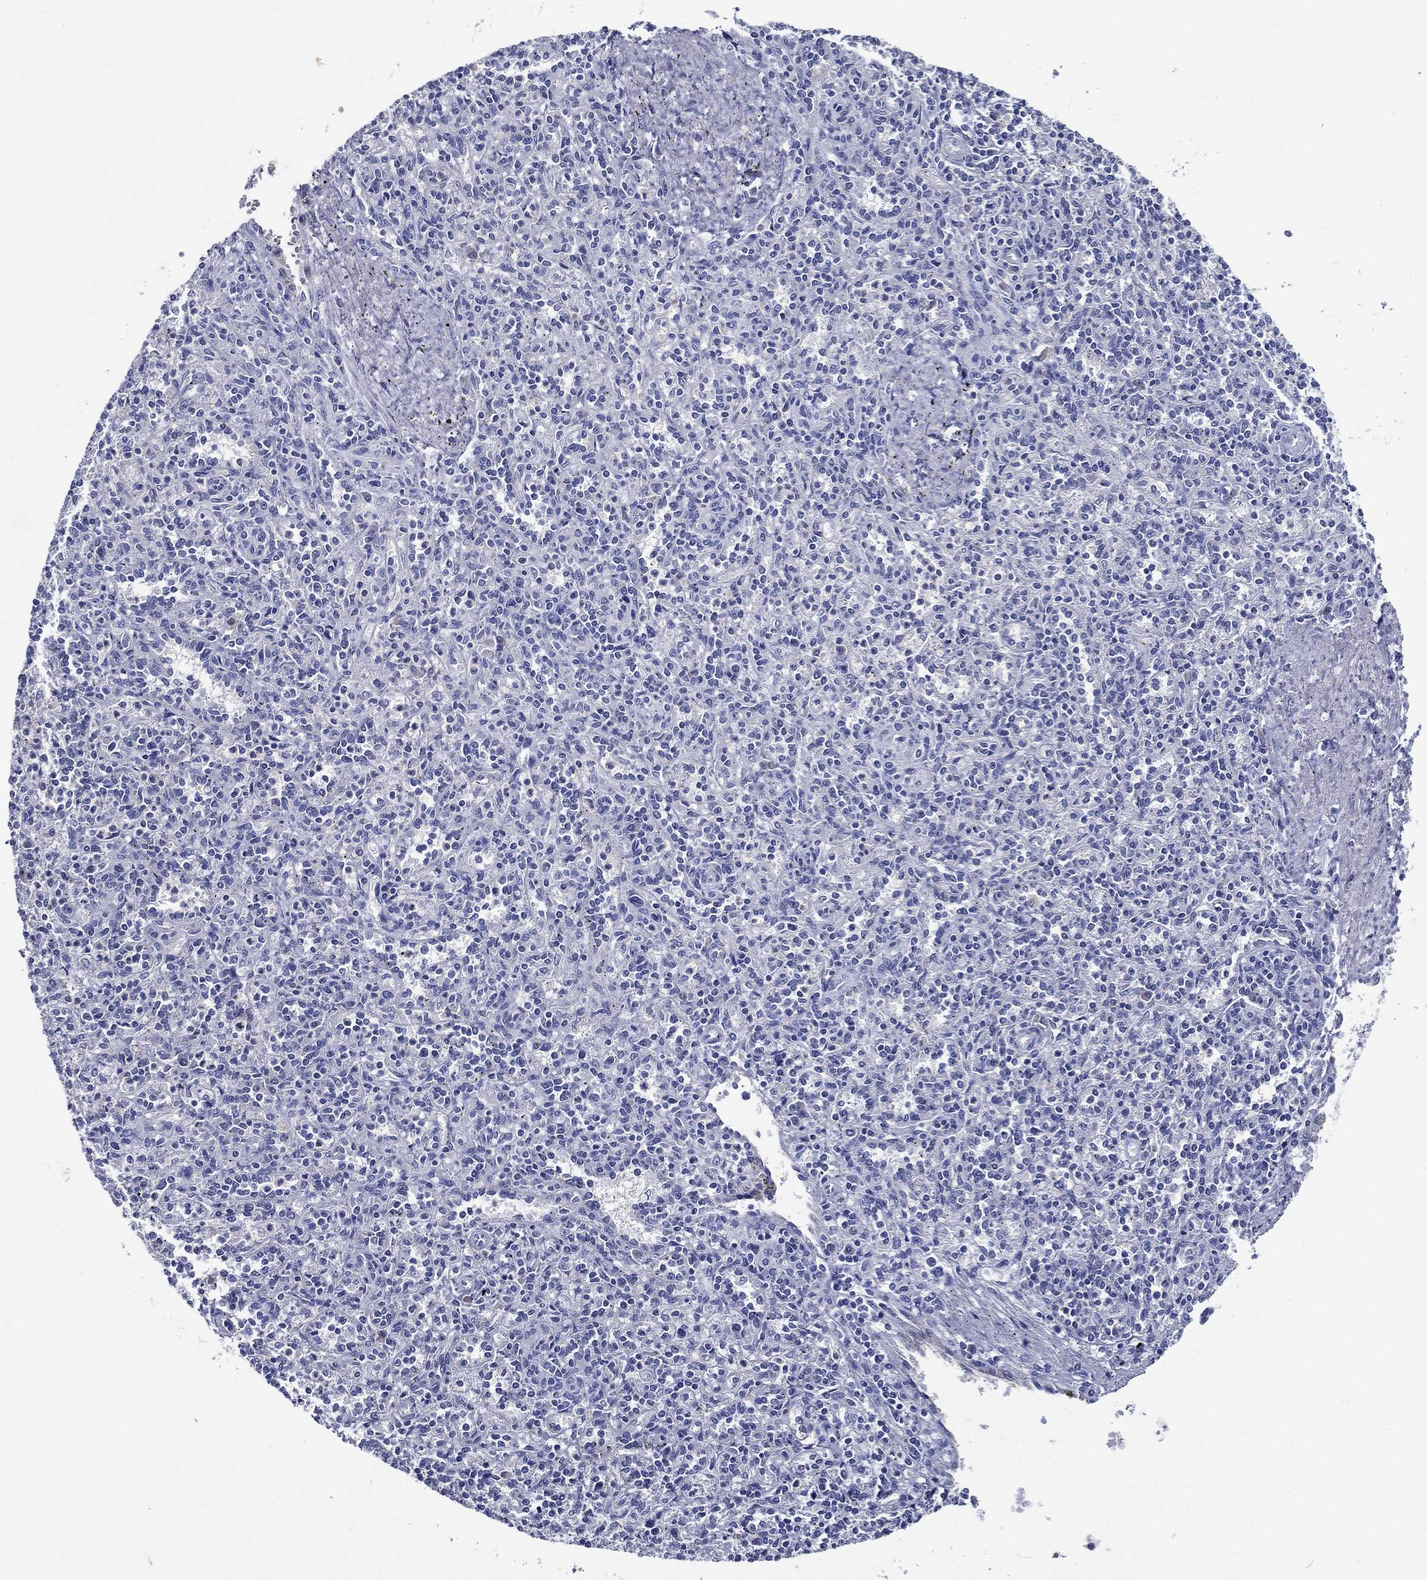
{"staining": {"intensity": "negative", "quantity": "none", "location": "none"}, "tissue": "spleen", "cell_type": "Cells in red pulp", "image_type": "normal", "snomed": [{"axis": "morphology", "description": "Normal tissue, NOS"}, {"axis": "topography", "description": "Spleen"}], "caption": "The image shows no staining of cells in red pulp in unremarkable spleen.", "gene": "ACE2", "patient": {"sex": "male", "age": 69}}